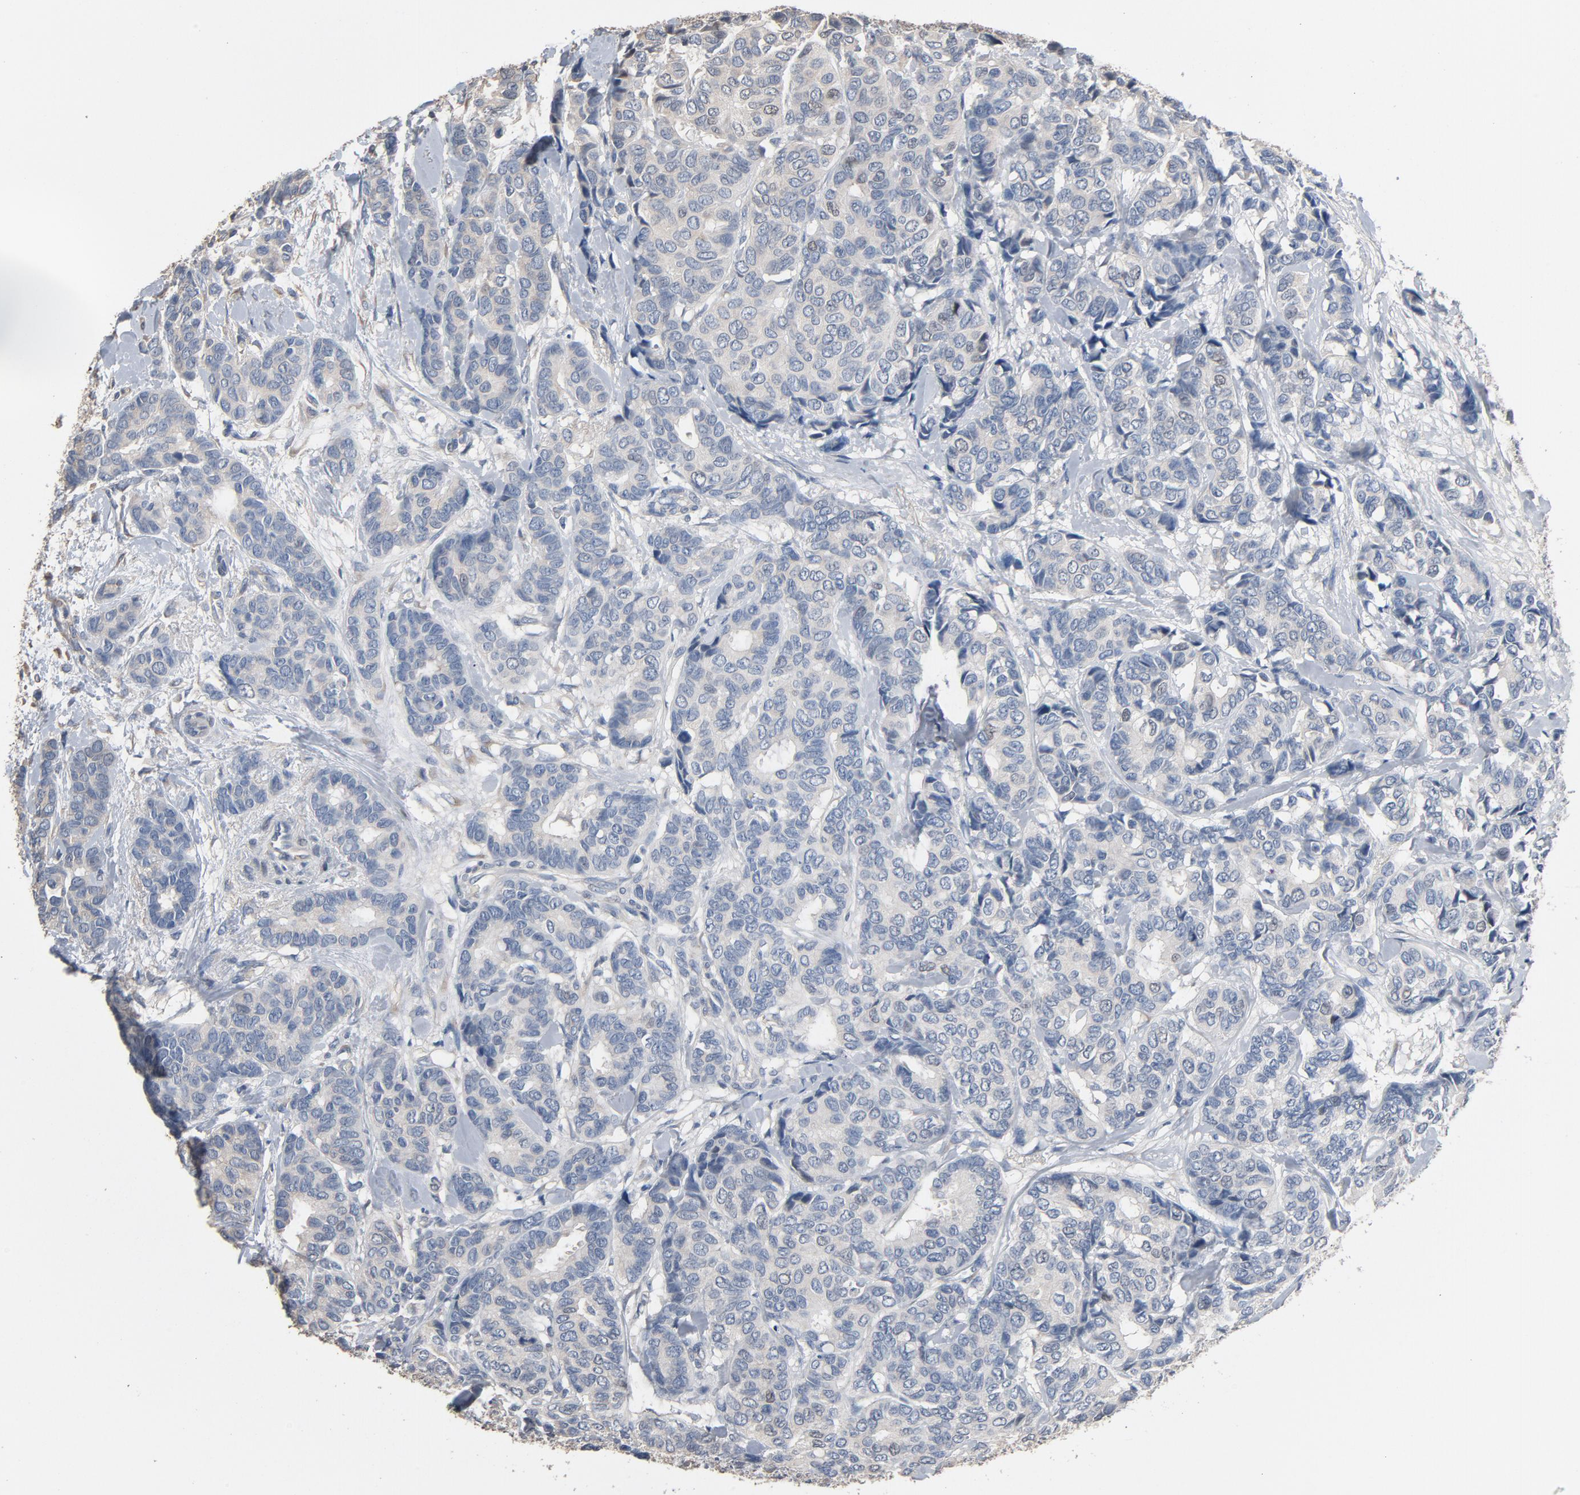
{"staining": {"intensity": "negative", "quantity": "none", "location": "none"}, "tissue": "breast cancer", "cell_type": "Tumor cells", "image_type": "cancer", "snomed": [{"axis": "morphology", "description": "Duct carcinoma"}, {"axis": "topography", "description": "Breast"}], "caption": "DAB immunohistochemical staining of human breast cancer shows no significant staining in tumor cells.", "gene": "SOX6", "patient": {"sex": "female", "age": 87}}